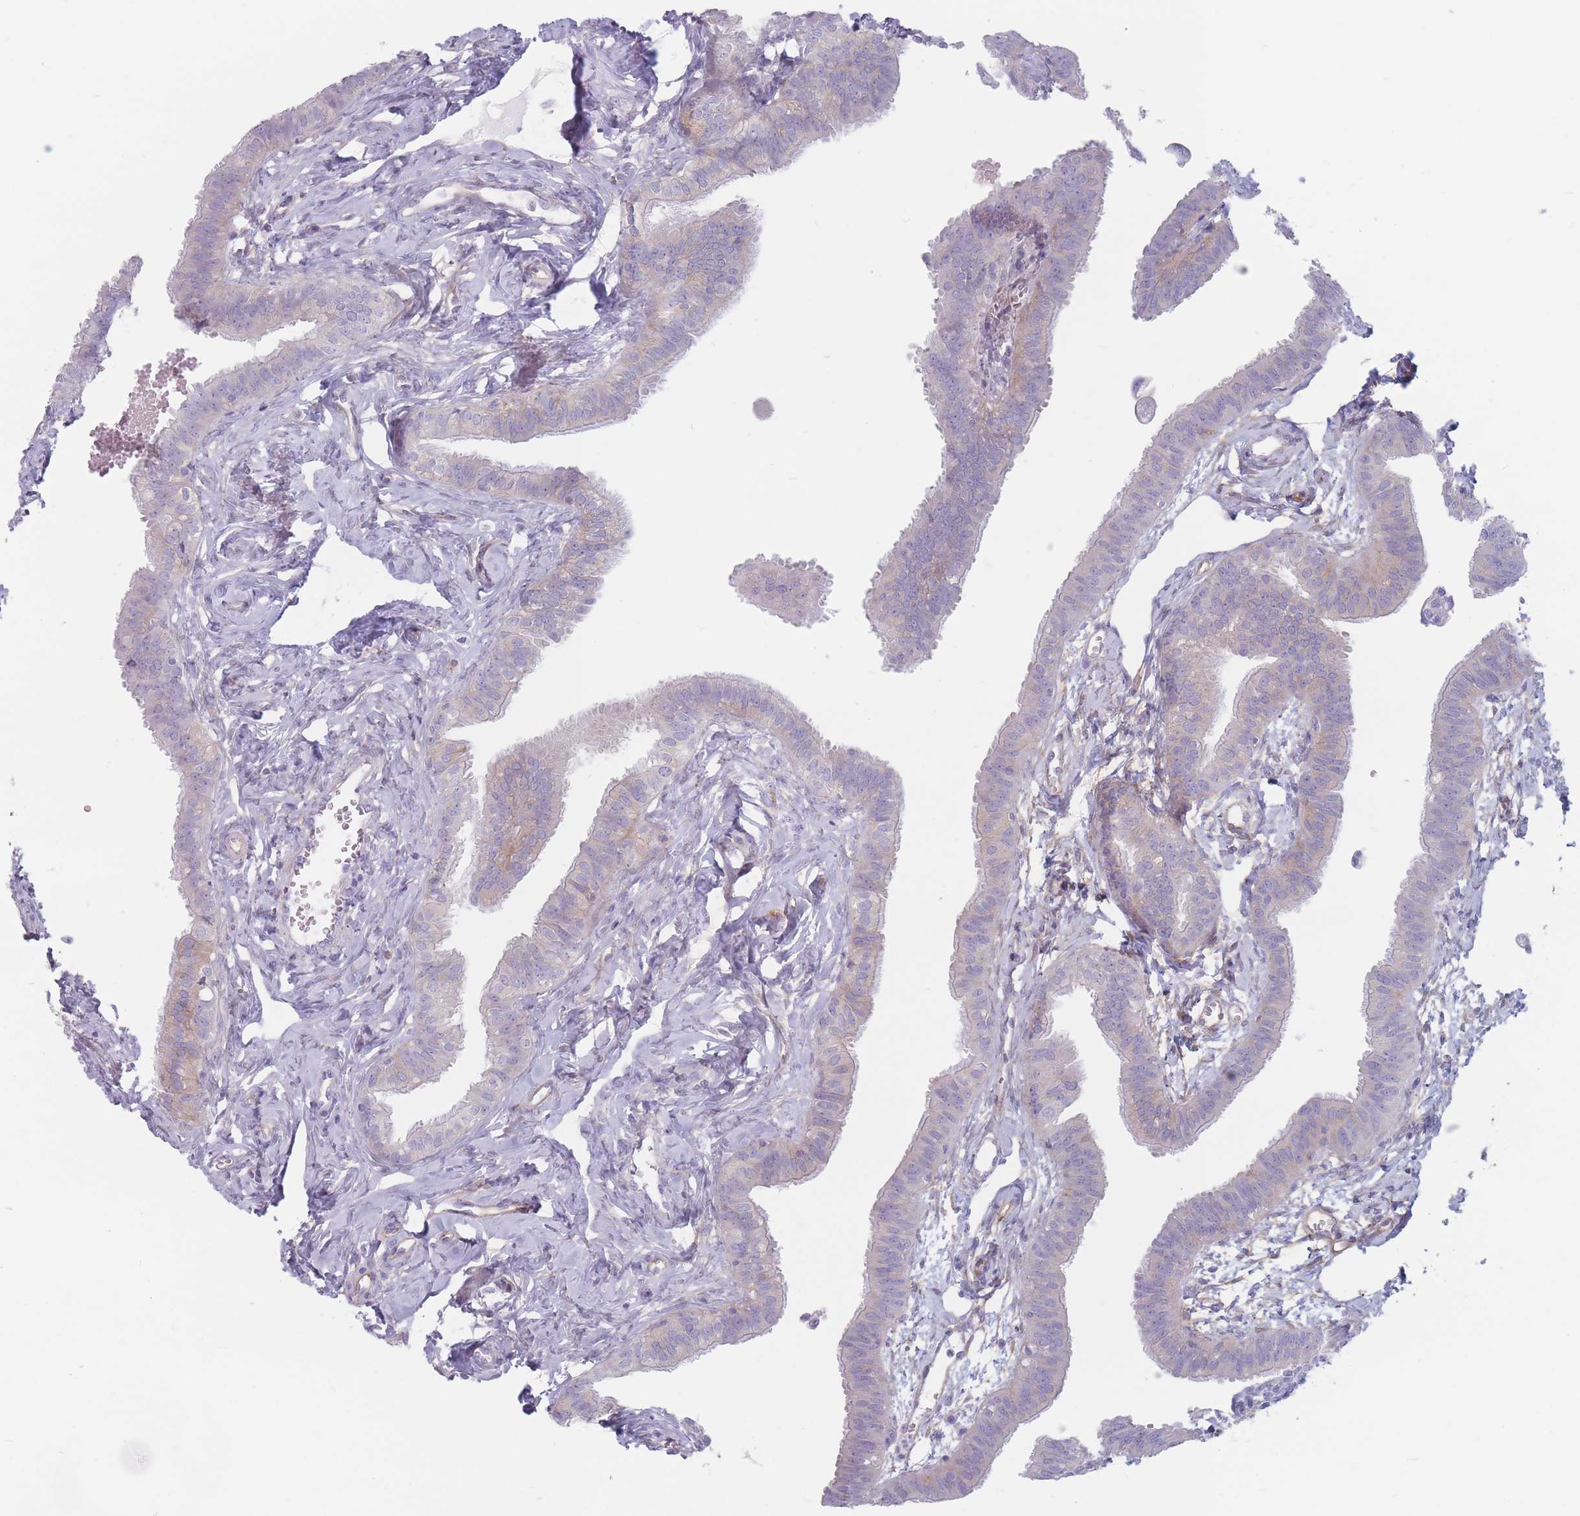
{"staining": {"intensity": "weak", "quantity": "25%-75%", "location": "cytoplasmic/membranous"}, "tissue": "fallopian tube", "cell_type": "Glandular cells", "image_type": "normal", "snomed": [{"axis": "morphology", "description": "Normal tissue, NOS"}, {"axis": "morphology", "description": "Carcinoma, NOS"}, {"axis": "topography", "description": "Fallopian tube"}, {"axis": "topography", "description": "Ovary"}], "caption": "High-power microscopy captured an immunohistochemistry micrograph of unremarkable fallopian tube, revealing weak cytoplasmic/membranous staining in about 25%-75% of glandular cells.", "gene": "PLPP1", "patient": {"sex": "female", "age": 59}}